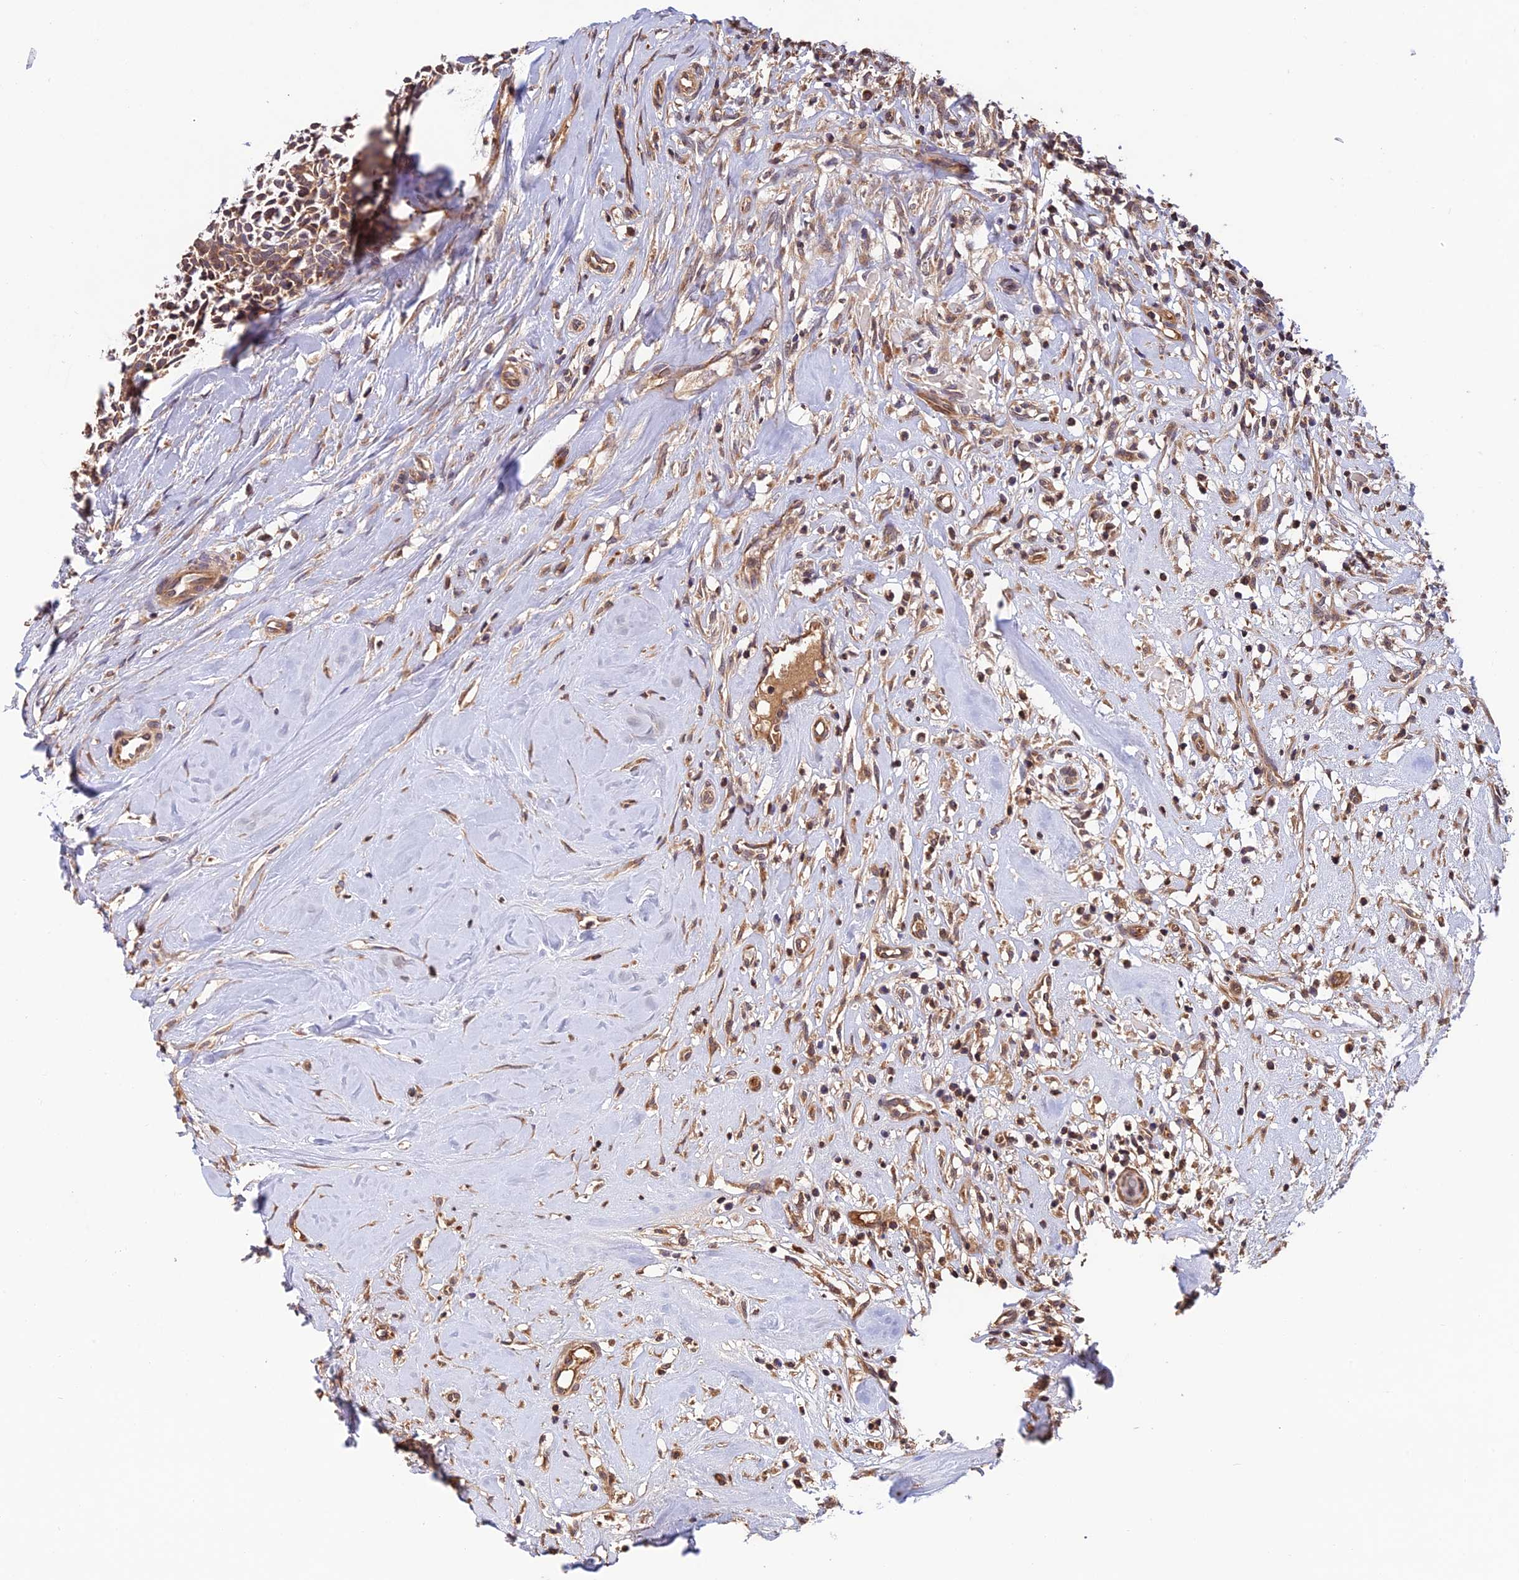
{"staining": {"intensity": "moderate", "quantity": ">75%", "location": "cytoplasmic/membranous"}, "tissue": "head and neck cancer", "cell_type": "Tumor cells", "image_type": "cancer", "snomed": [{"axis": "morphology", "description": "Adenocarcinoma, NOS"}, {"axis": "topography", "description": "Subcutis"}, {"axis": "topography", "description": "Head-Neck"}], "caption": "Moderate cytoplasmic/membranous staining is identified in about >75% of tumor cells in adenocarcinoma (head and neck). The staining is performed using DAB brown chromogen to label protein expression. The nuclei are counter-stained blue using hematoxylin.", "gene": "MNS1", "patient": {"sex": "female", "age": 73}}